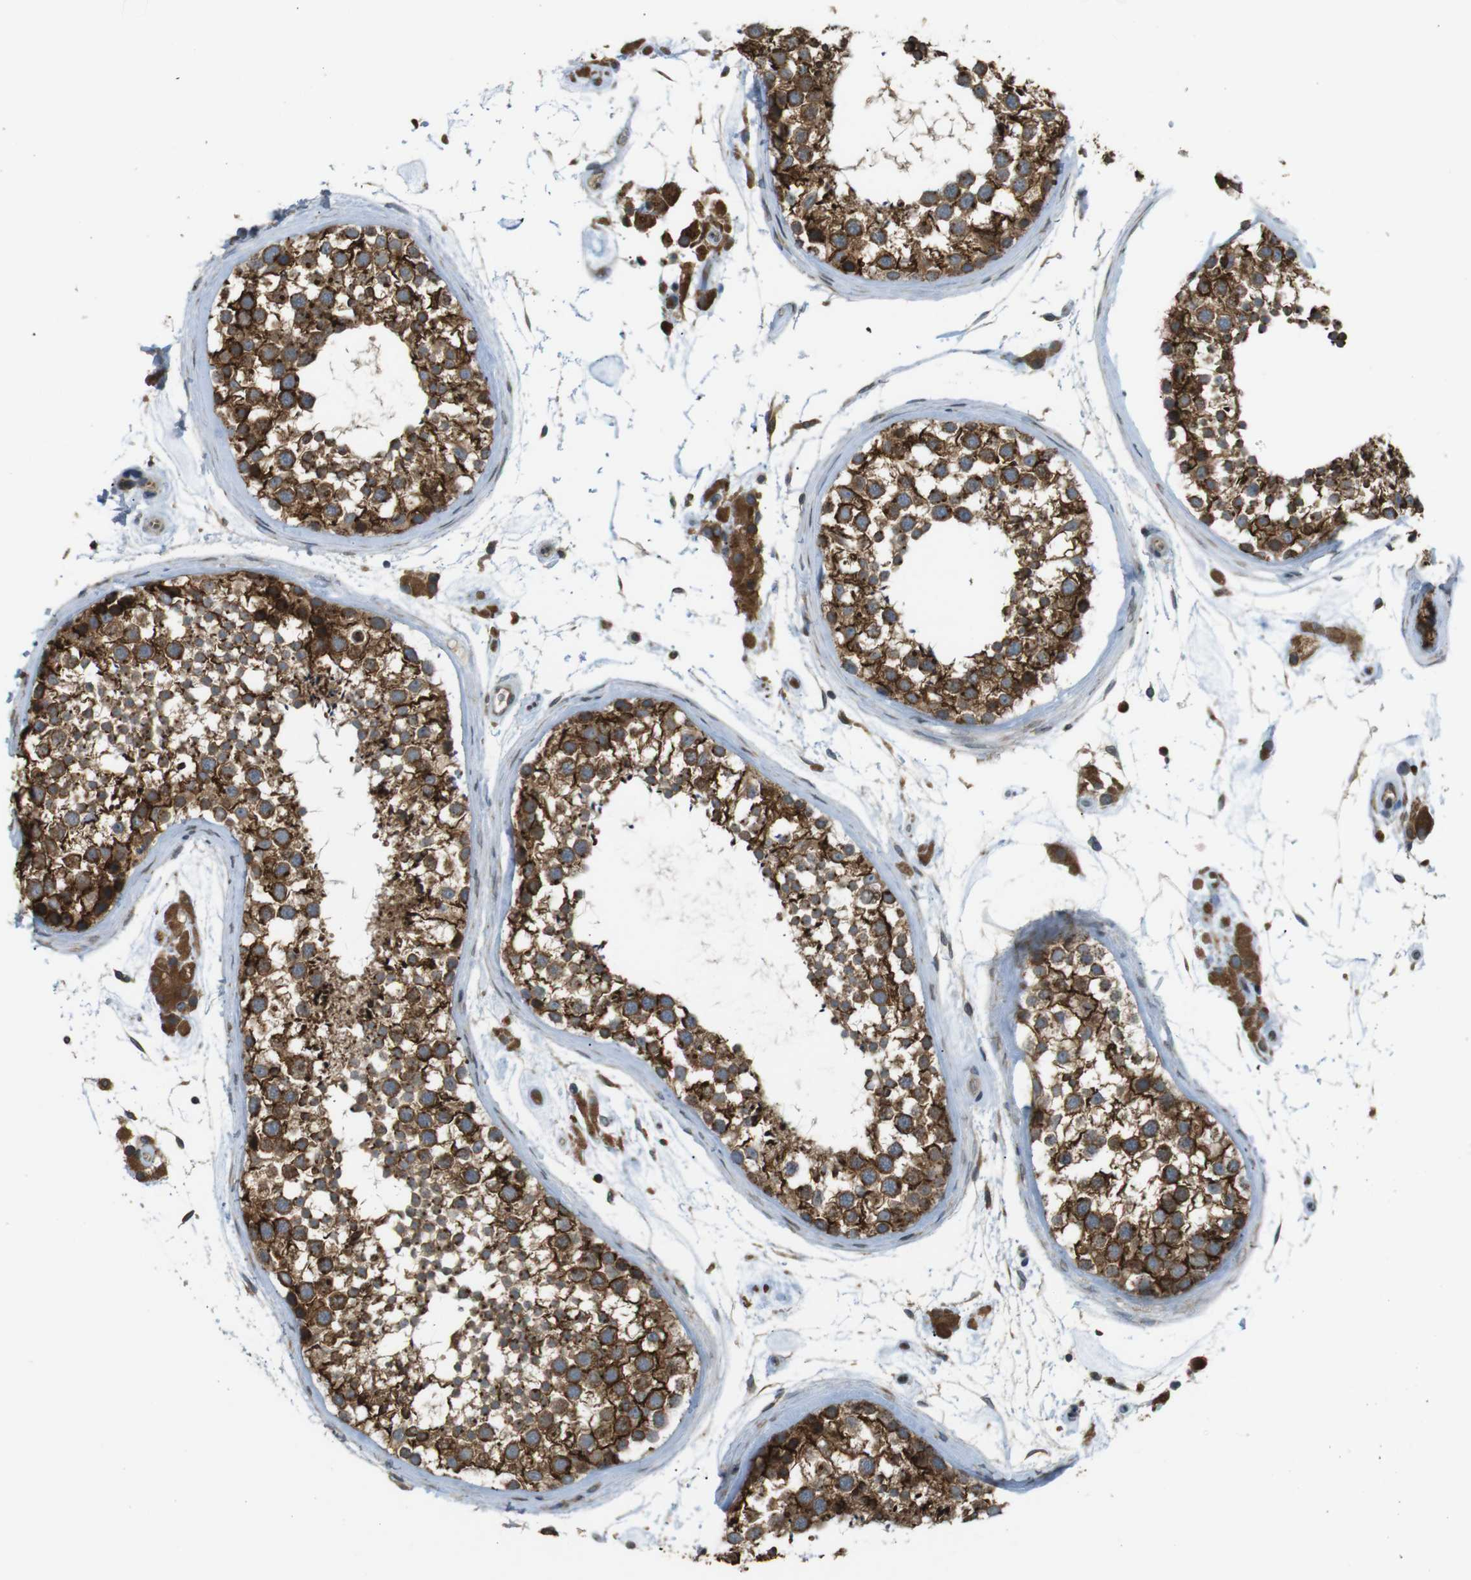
{"staining": {"intensity": "strong", "quantity": ">75%", "location": "cytoplasmic/membranous"}, "tissue": "testis", "cell_type": "Cells in seminiferous ducts", "image_type": "normal", "snomed": [{"axis": "morphology", "description": "Normal tissue, NOS"}, {"axis": "topography", "description": "Testis"}], "caption": "This photomicrograph exhibits immunohistochemistry staining of benign human testis, with high strong cytoplasmic/membranous staining in about >75% of cells in seminiferous ducts.", "gene": "TMED4", "patient": {"sex": "male", "age": 46}}